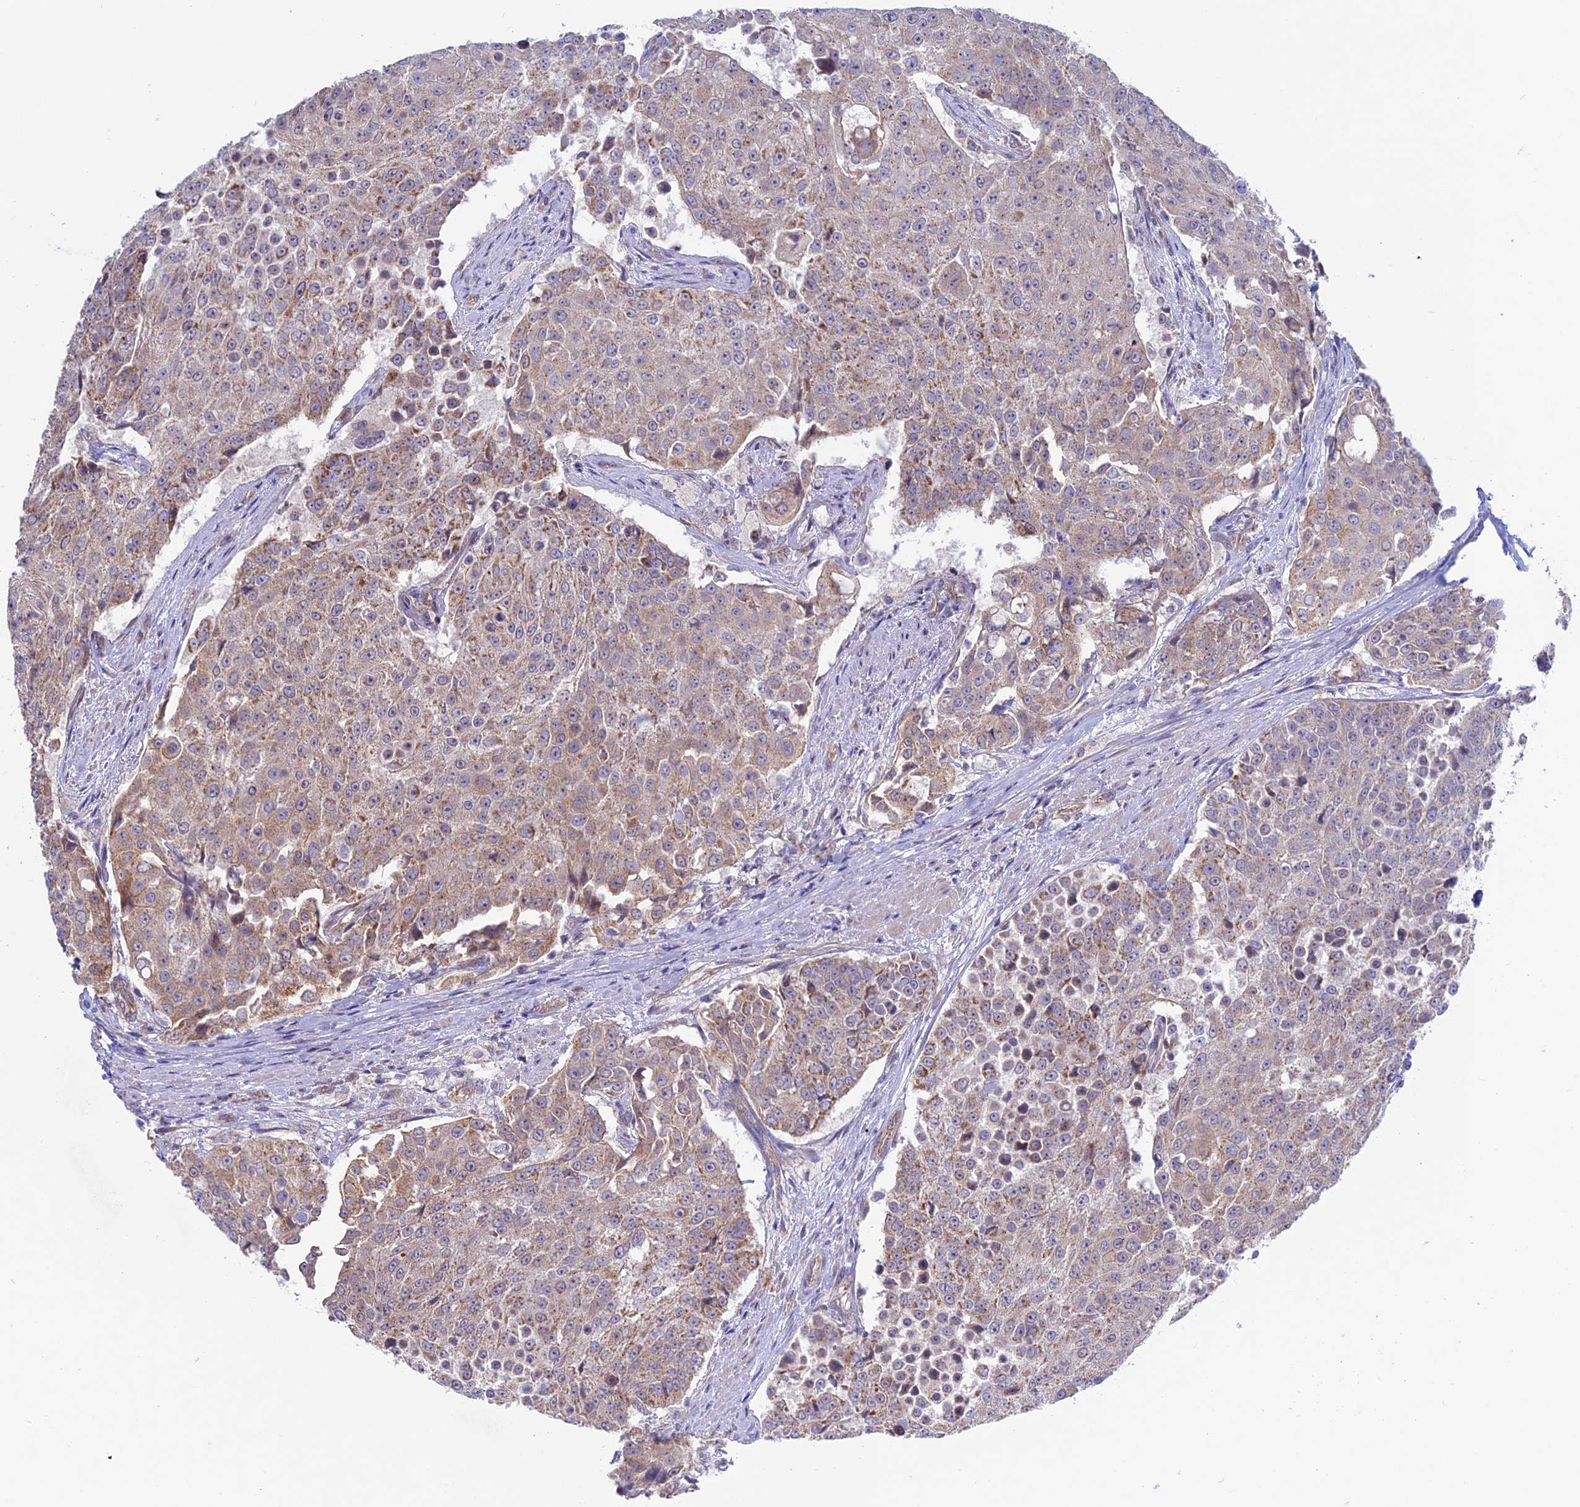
{"staining": {"intensity": "weak", "quantity": ">75%", "location": "cytoplasmic/membranous"}, "tissue": "urothelial cancer", "cell_type": "Tumor cells", "image_type": "cancer", "snomed": [{"axis": "morphology", "description": "Urothelial carcinoma, High grade"}, {"axis": "topography", "description": "Urinary bladder"}], "caption": "Urothelial carcinoma (high-grade) stained with DAB (3,3'-diaminobenzidine) immunohistochemistry (IHC) exhibits low levels of weak cytoplasmic/membranous positivity in about >75% of tumor cells. Ihc stains the protein in brown and the nuclei are stained blue.", "gene": "ETFDH", "patient": {"sex": "female", "age": 63}}